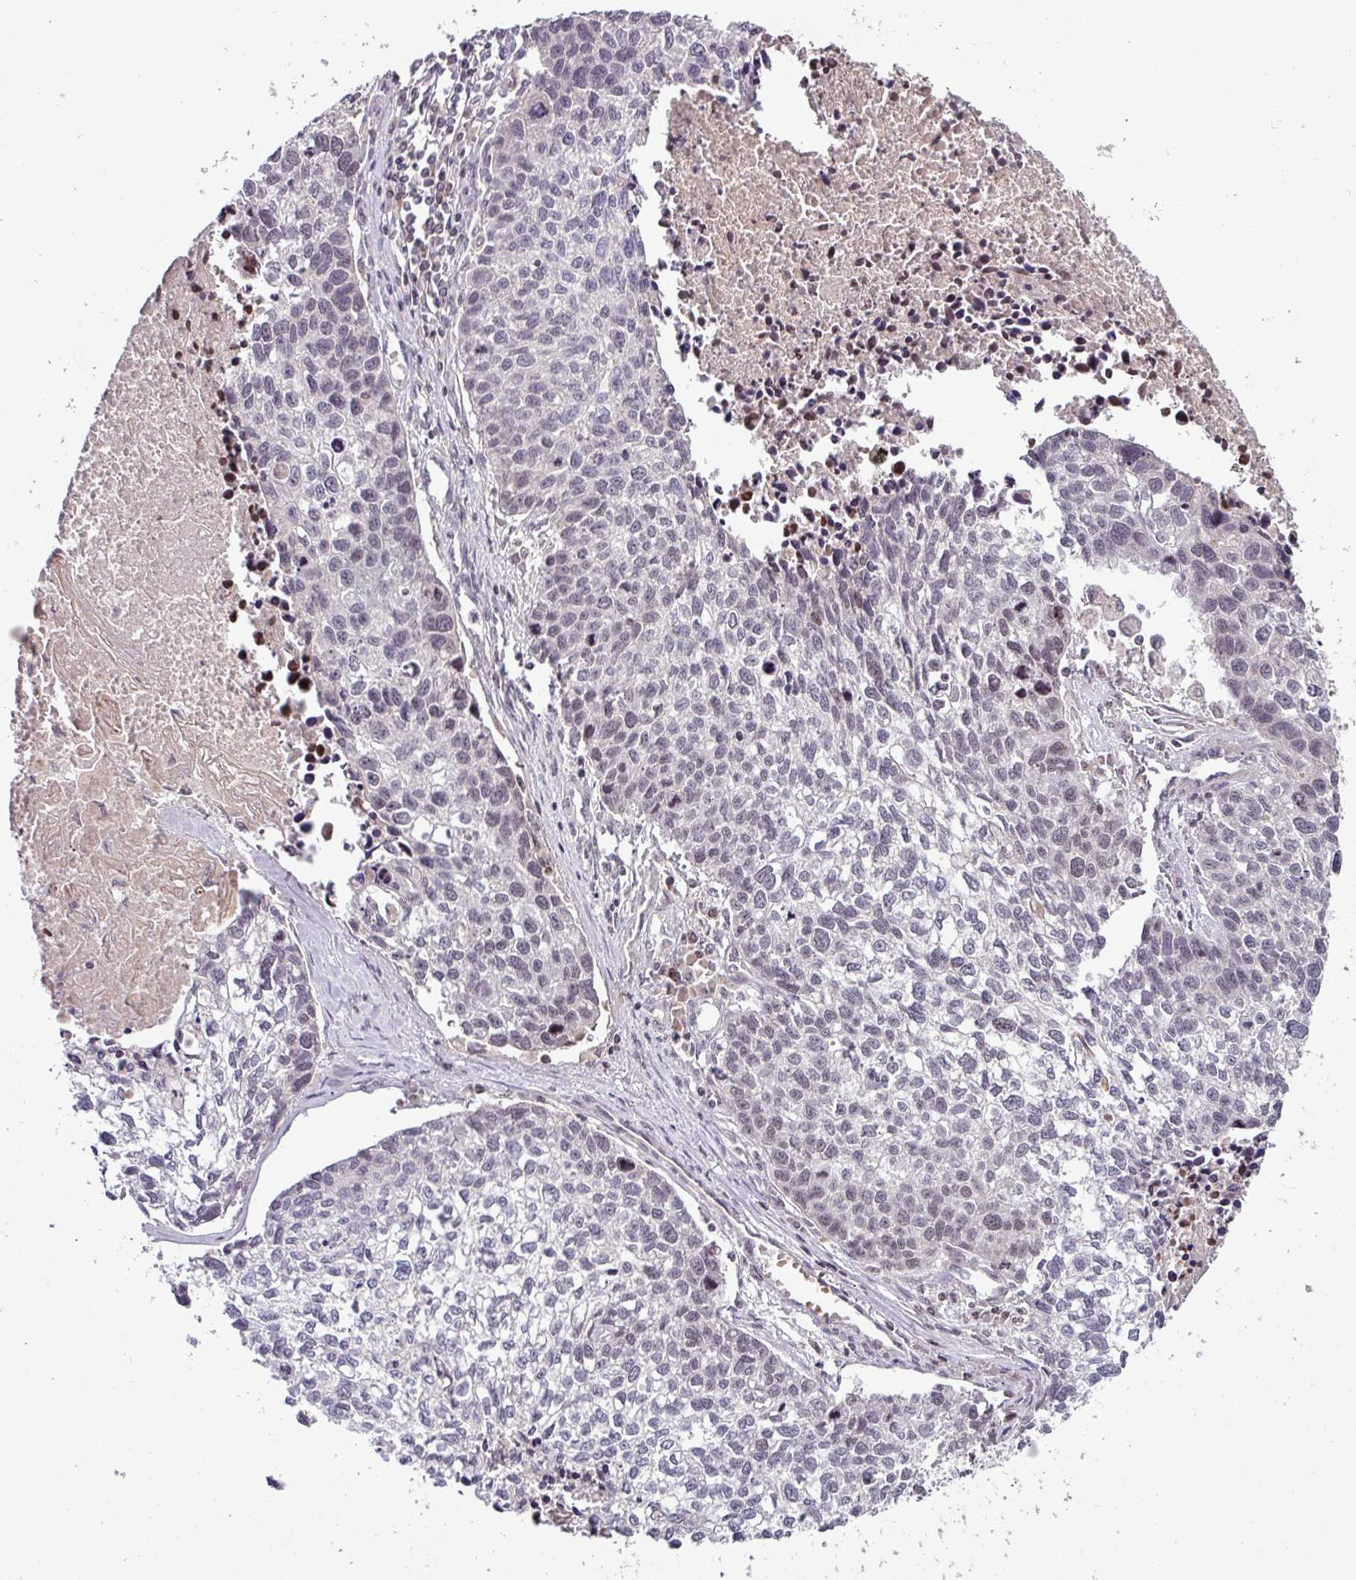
{"staining": {"intensity": "negative", "quantity": "none", "location": "none"}, "tissue": "lung cancer", "cell_type": "Tumor cells", "image_type": "cancer", "snomed": [{"axis": "morphology", "description": "Squamous cell carcinoma, NOS"}, {"axis": "topography", "description": "Lung"}], "caption": "The photomicrograph reveals no staining of tumor cells in lung cancer.", "gene": "SLC5A10", "patient": {"sex": "male", "age": 74}}